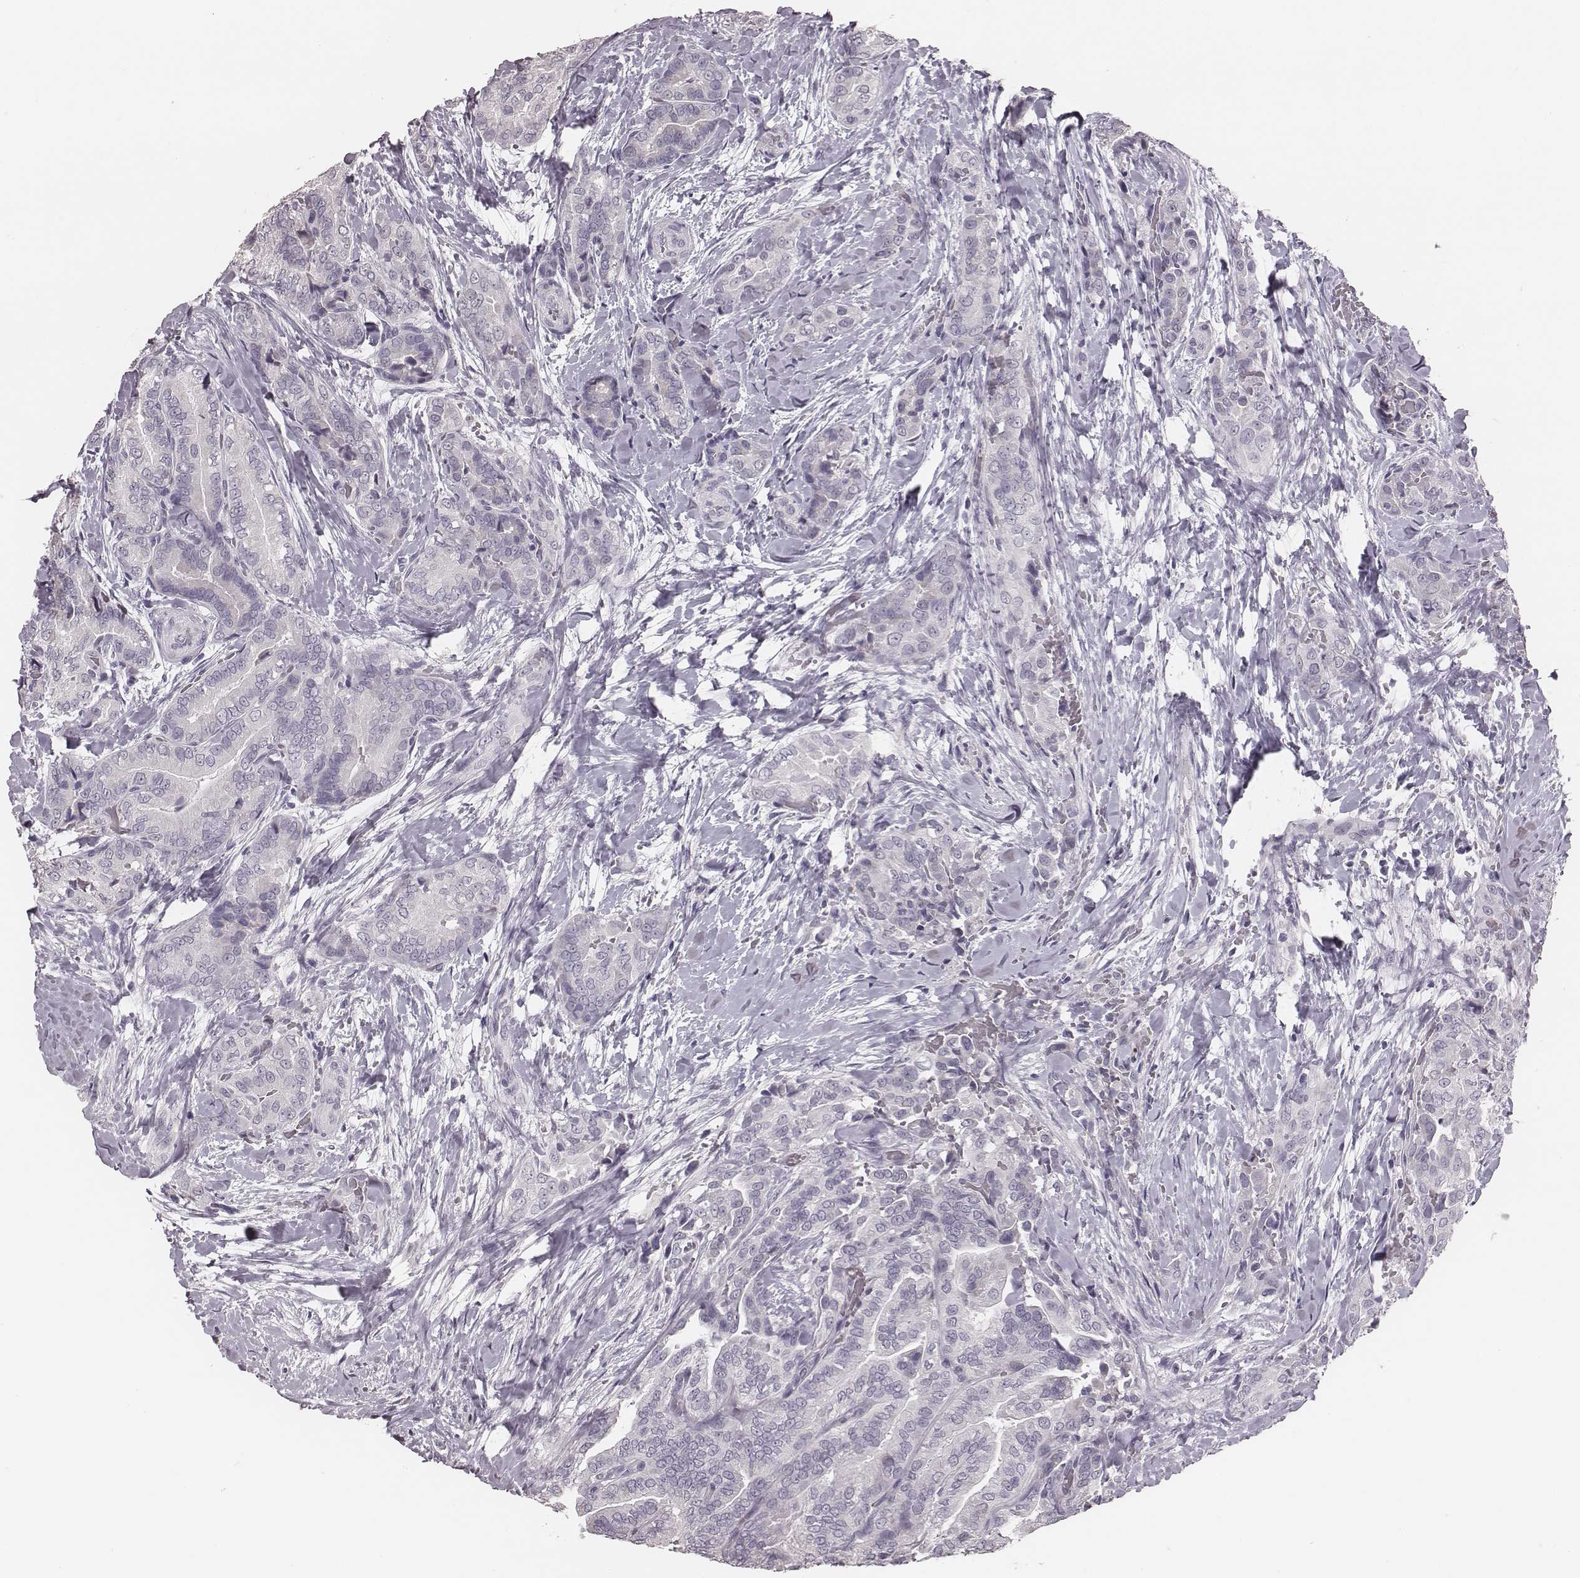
{"staining": {"intensity": "negative", "quantity": "none", "location": "none"}, "tissue": "thyroid cancer", "cell_type": "Tumor cells", "image_type": "cancer", "snomed": [{"axis": "morphology", "description": "Papillary adenocarcinoma, NOS"}, {"axis": "topography", "description": "Thyroid gland"}], "caption": "This is a micrograph of immunohistochemistry (IHC) staining of papillary adenocarcinoma (thyroid), which shows no staining in tumor cells. (Immunohistochemistry, brightfield microscopy, high magnification).", "gene": "CSHL1", "patient": {"sex": "male", "age": 61}}